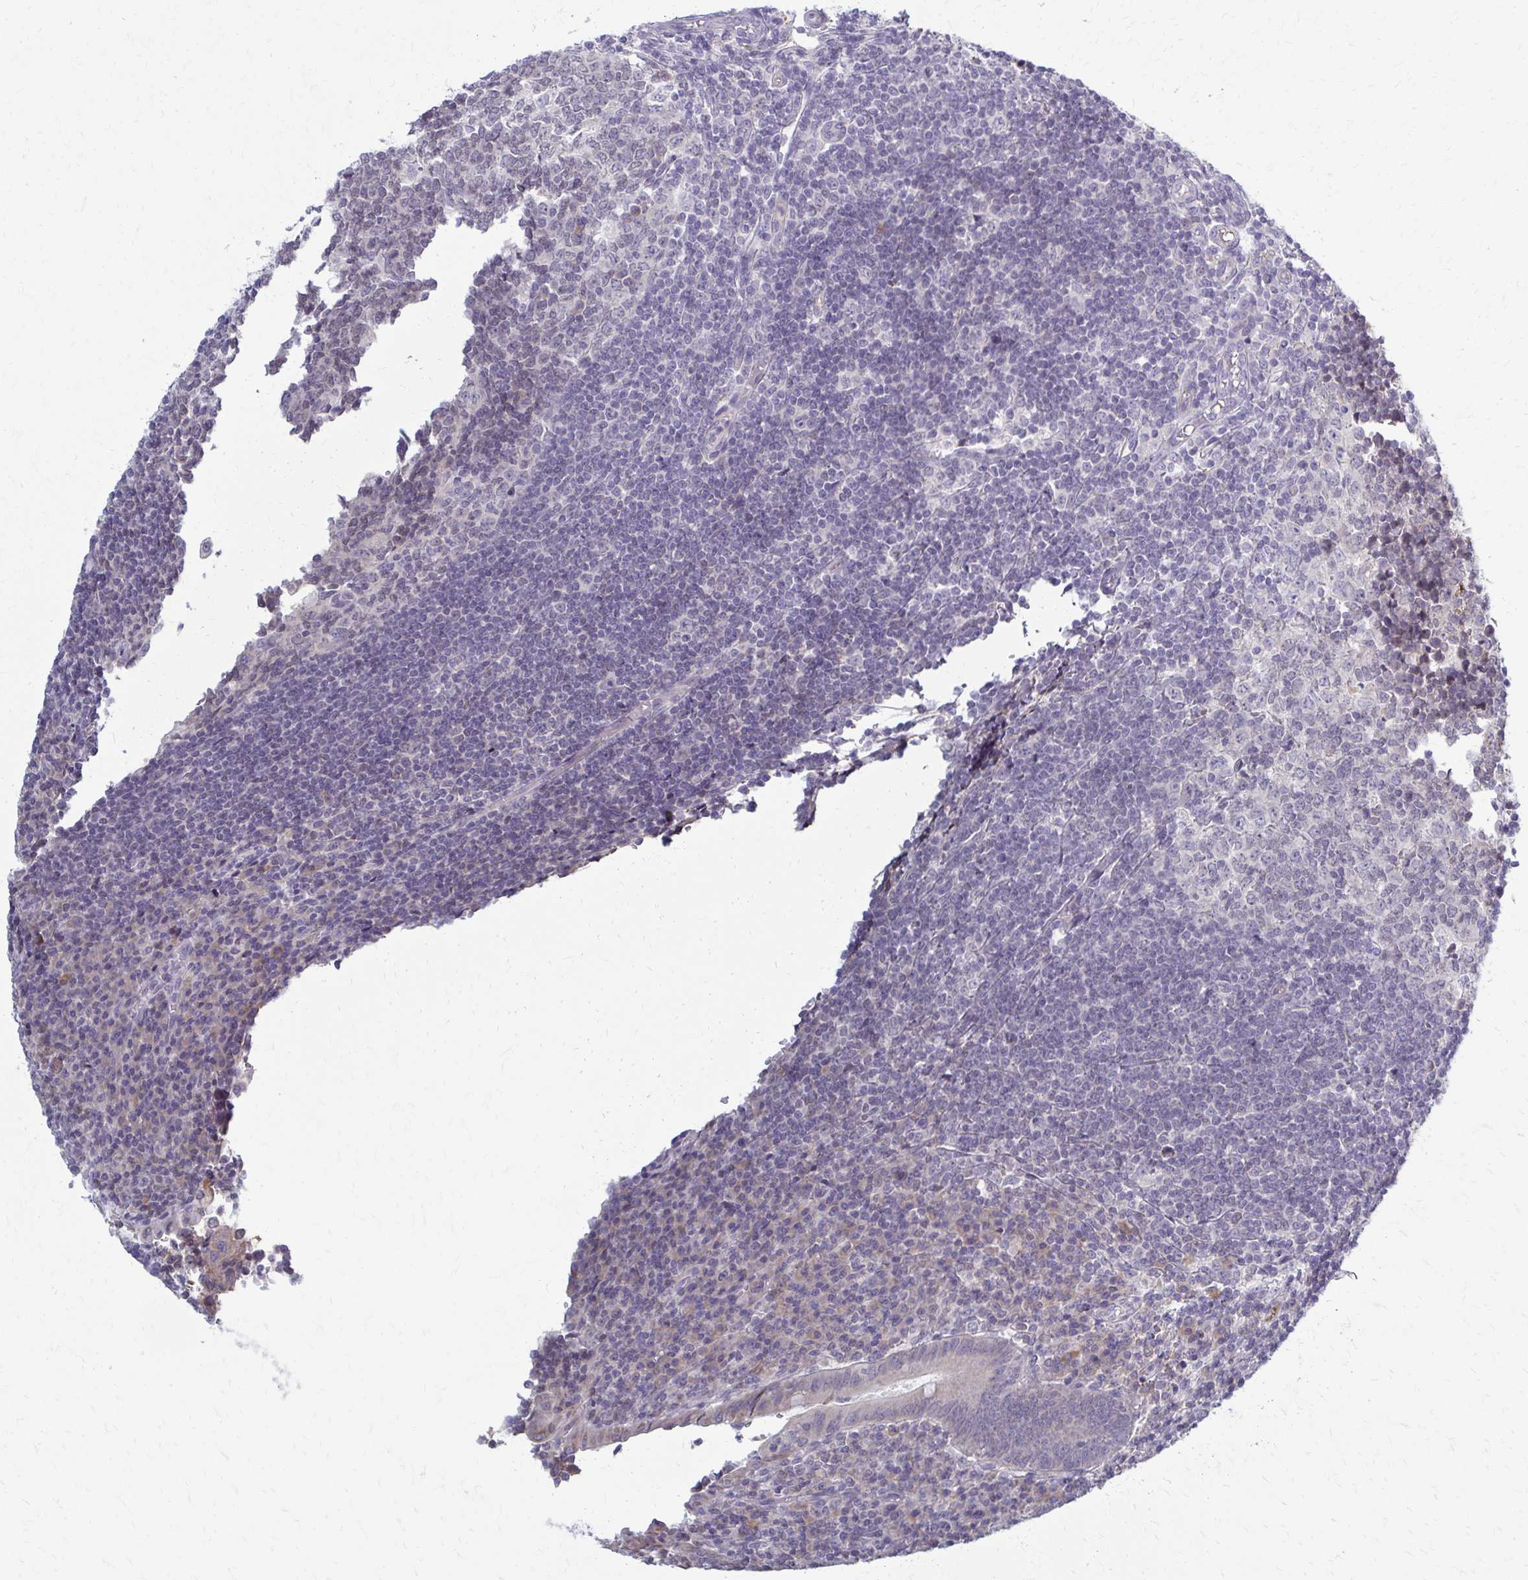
{"staining": {"intensity": "weak", "quantity": ">75%", "location": "cytoplasmic/membranous"}, "tissue": "appendix", "cell_type": "Glandular cells", "image_type": "normal", "snomed": [{"axis": "morphology", "description": "Normal tissue, NOS"}, {"axis": "topography", "description": "Appendix"}], "caption": "About >75% of glandular cells in benign appendix show weak cytoplasmic/membranous protein staining as visualized by brown immunohistochemical staining.", "gene": "MCRIP2", "patient": {"sex": "male", "age": 18}}